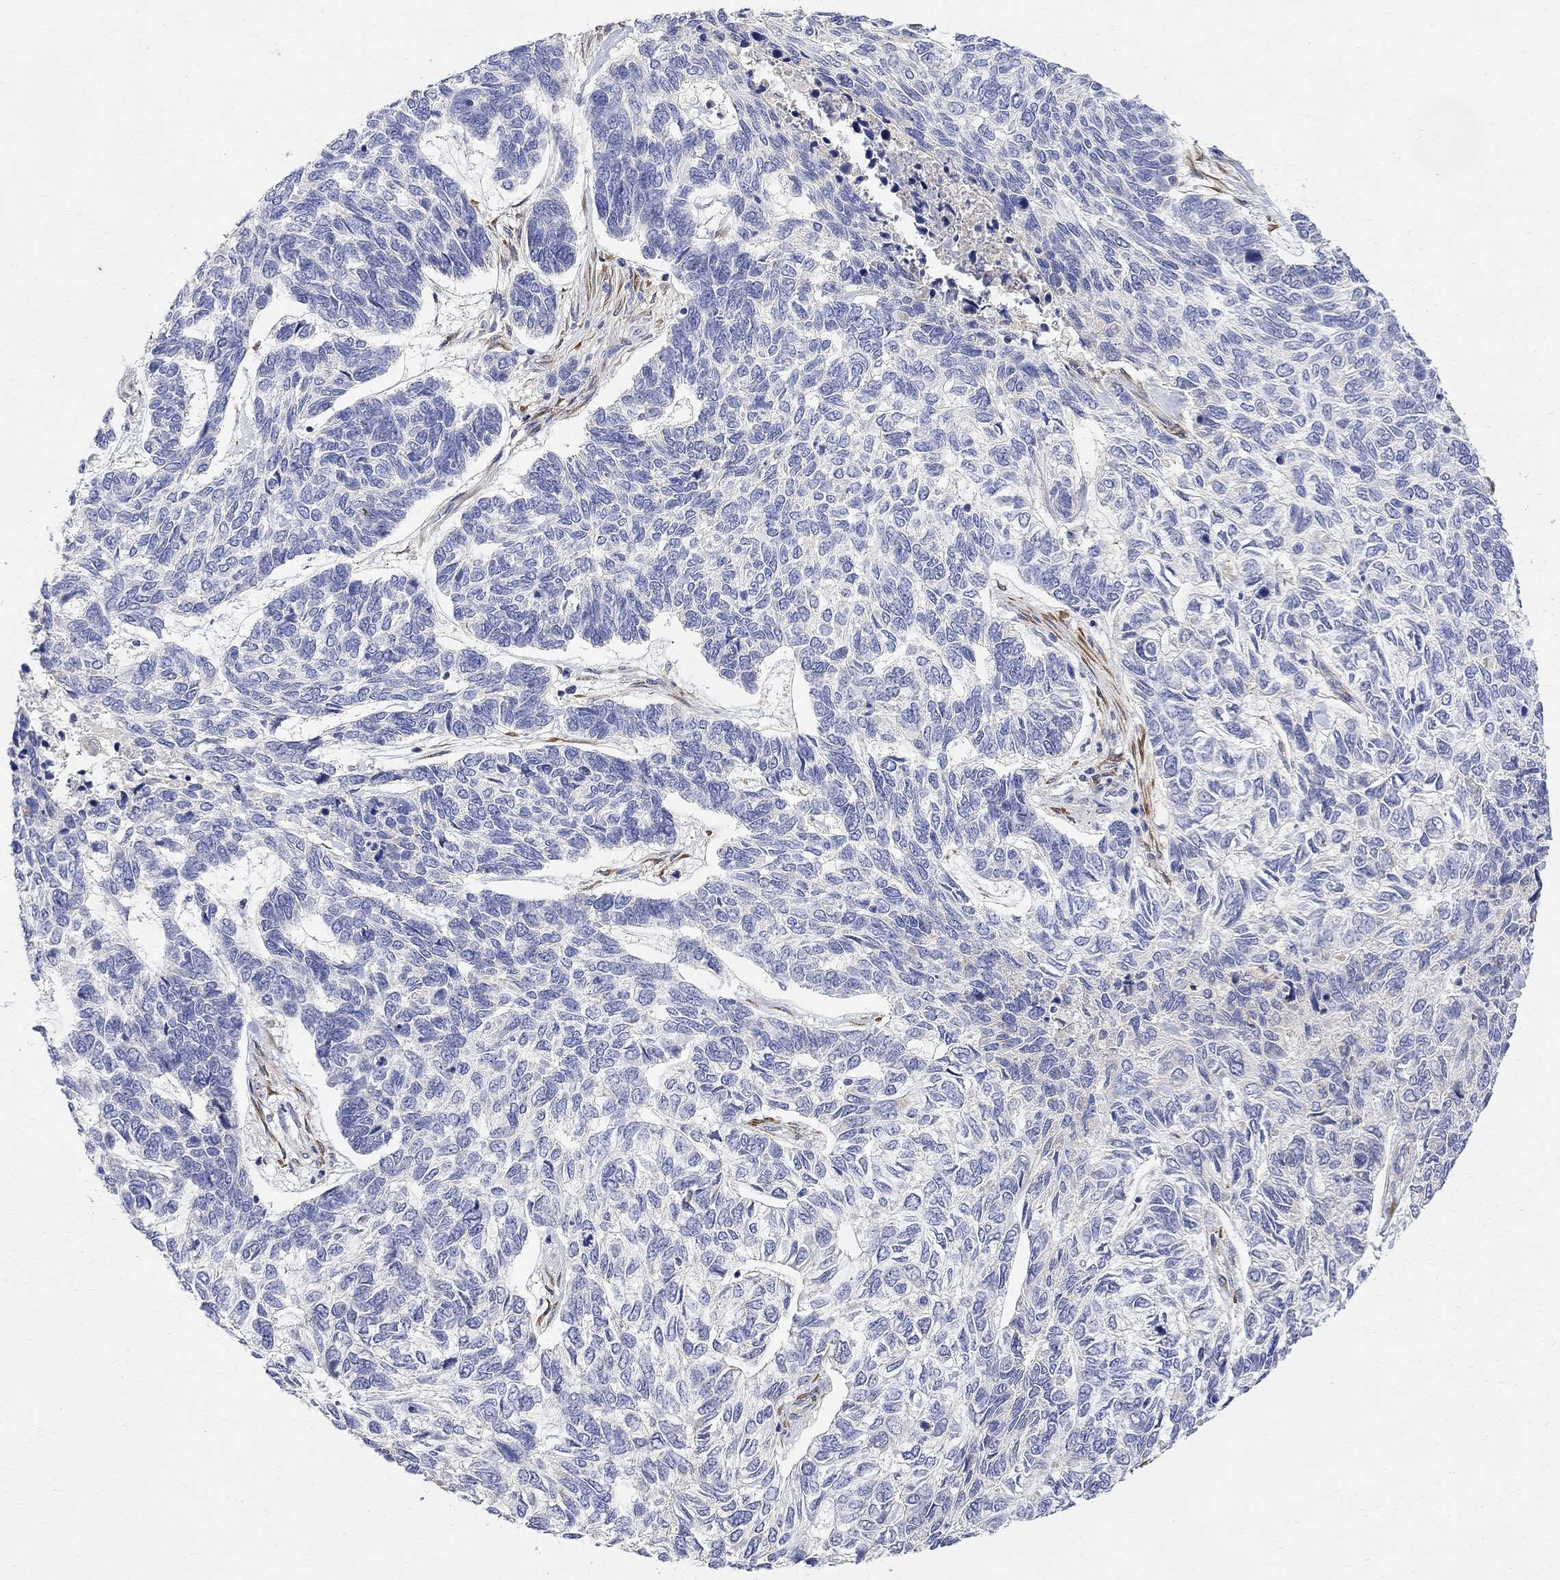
{"staining": {"intensity": "negative", "quantity": "none", "location": "none"}, "tissue": "skin cancer", "cell_type": "Tumor cells", "image_type": "cancer", "snomed": [{"axis": "morphology", "description": "Basal cell carcinoma"}, {"axis": "topography", "description": "Skin"}], "caption": "This is an IHC micrograph of human basal cell carcinoma (skin). There is no expression in tumor cells.", "gene": "FNDC5", "patient": {"sex": "female", "age": 65}}